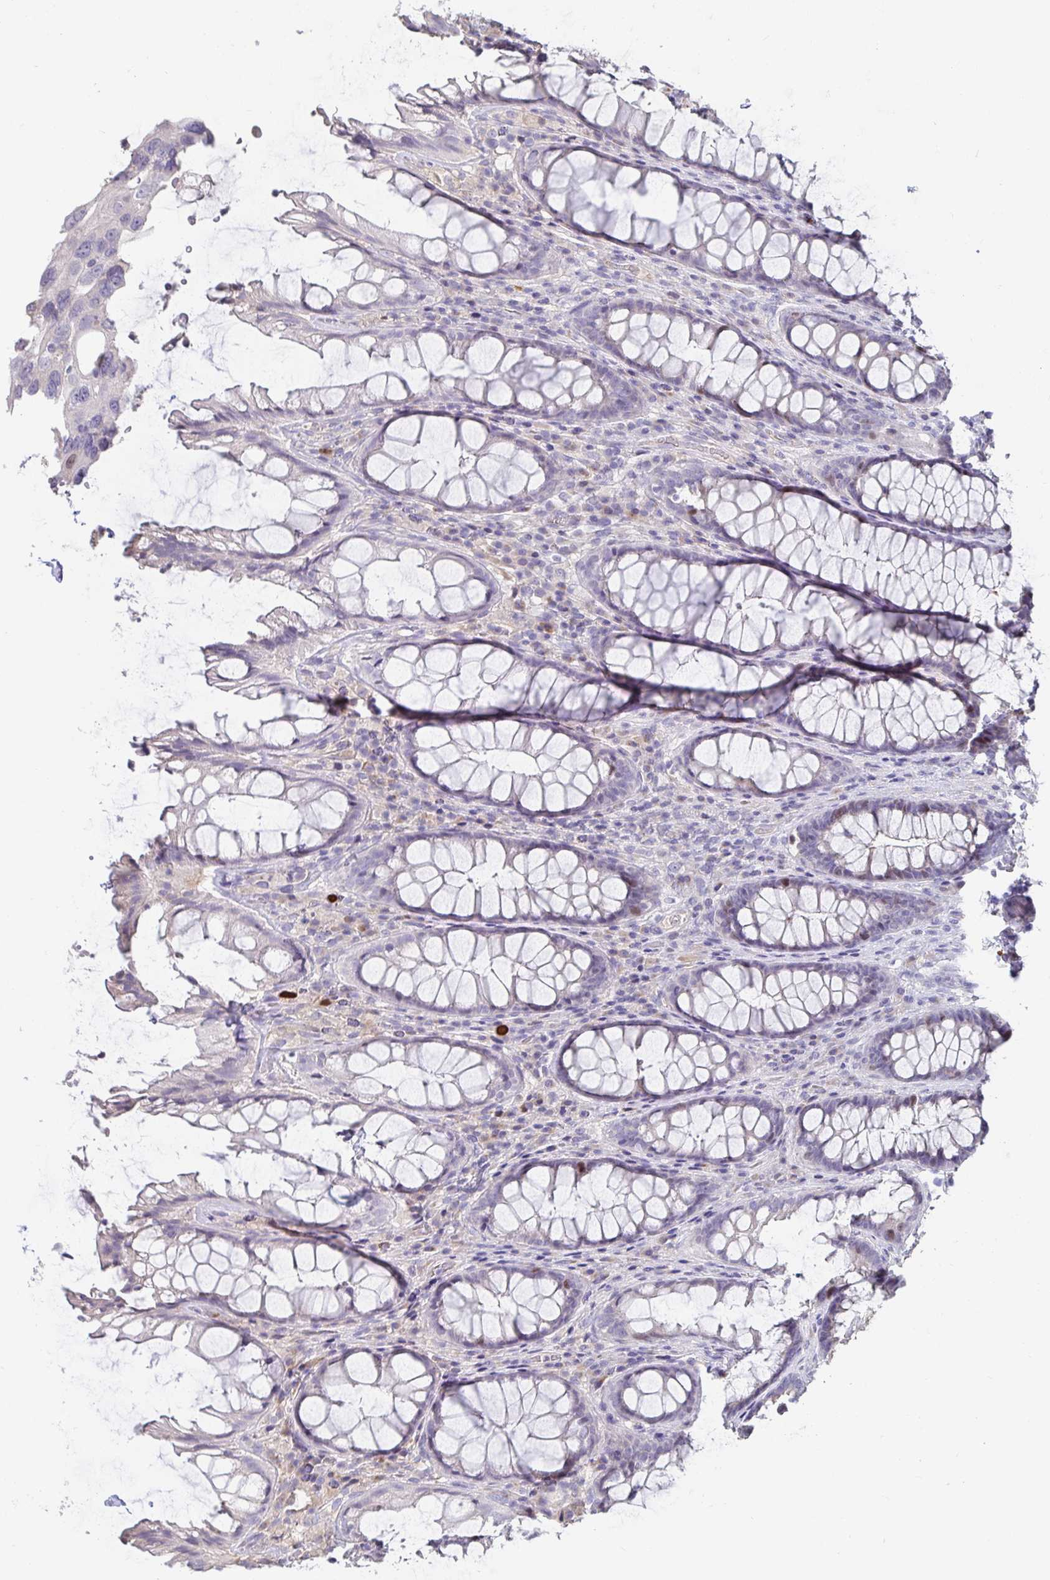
{"staining": {"intensity": "negative", "quantity": "none", "location": "none"}, "tissue": "rectum", "cell_type": "Glandular cells", "image_type": "normal", "snomed": [{"axis": "morphology", "description": "Normal tissue, NOS"}, {"axis": "topography", "description": "Rectum"}], "caption": "This is a image of immunohistochemistry (IHC) staining of unremarkable rectum, which shows no staining in glandular cells.", "gene": "ANLN", "patient": {"sex": "male", "age": 72}}